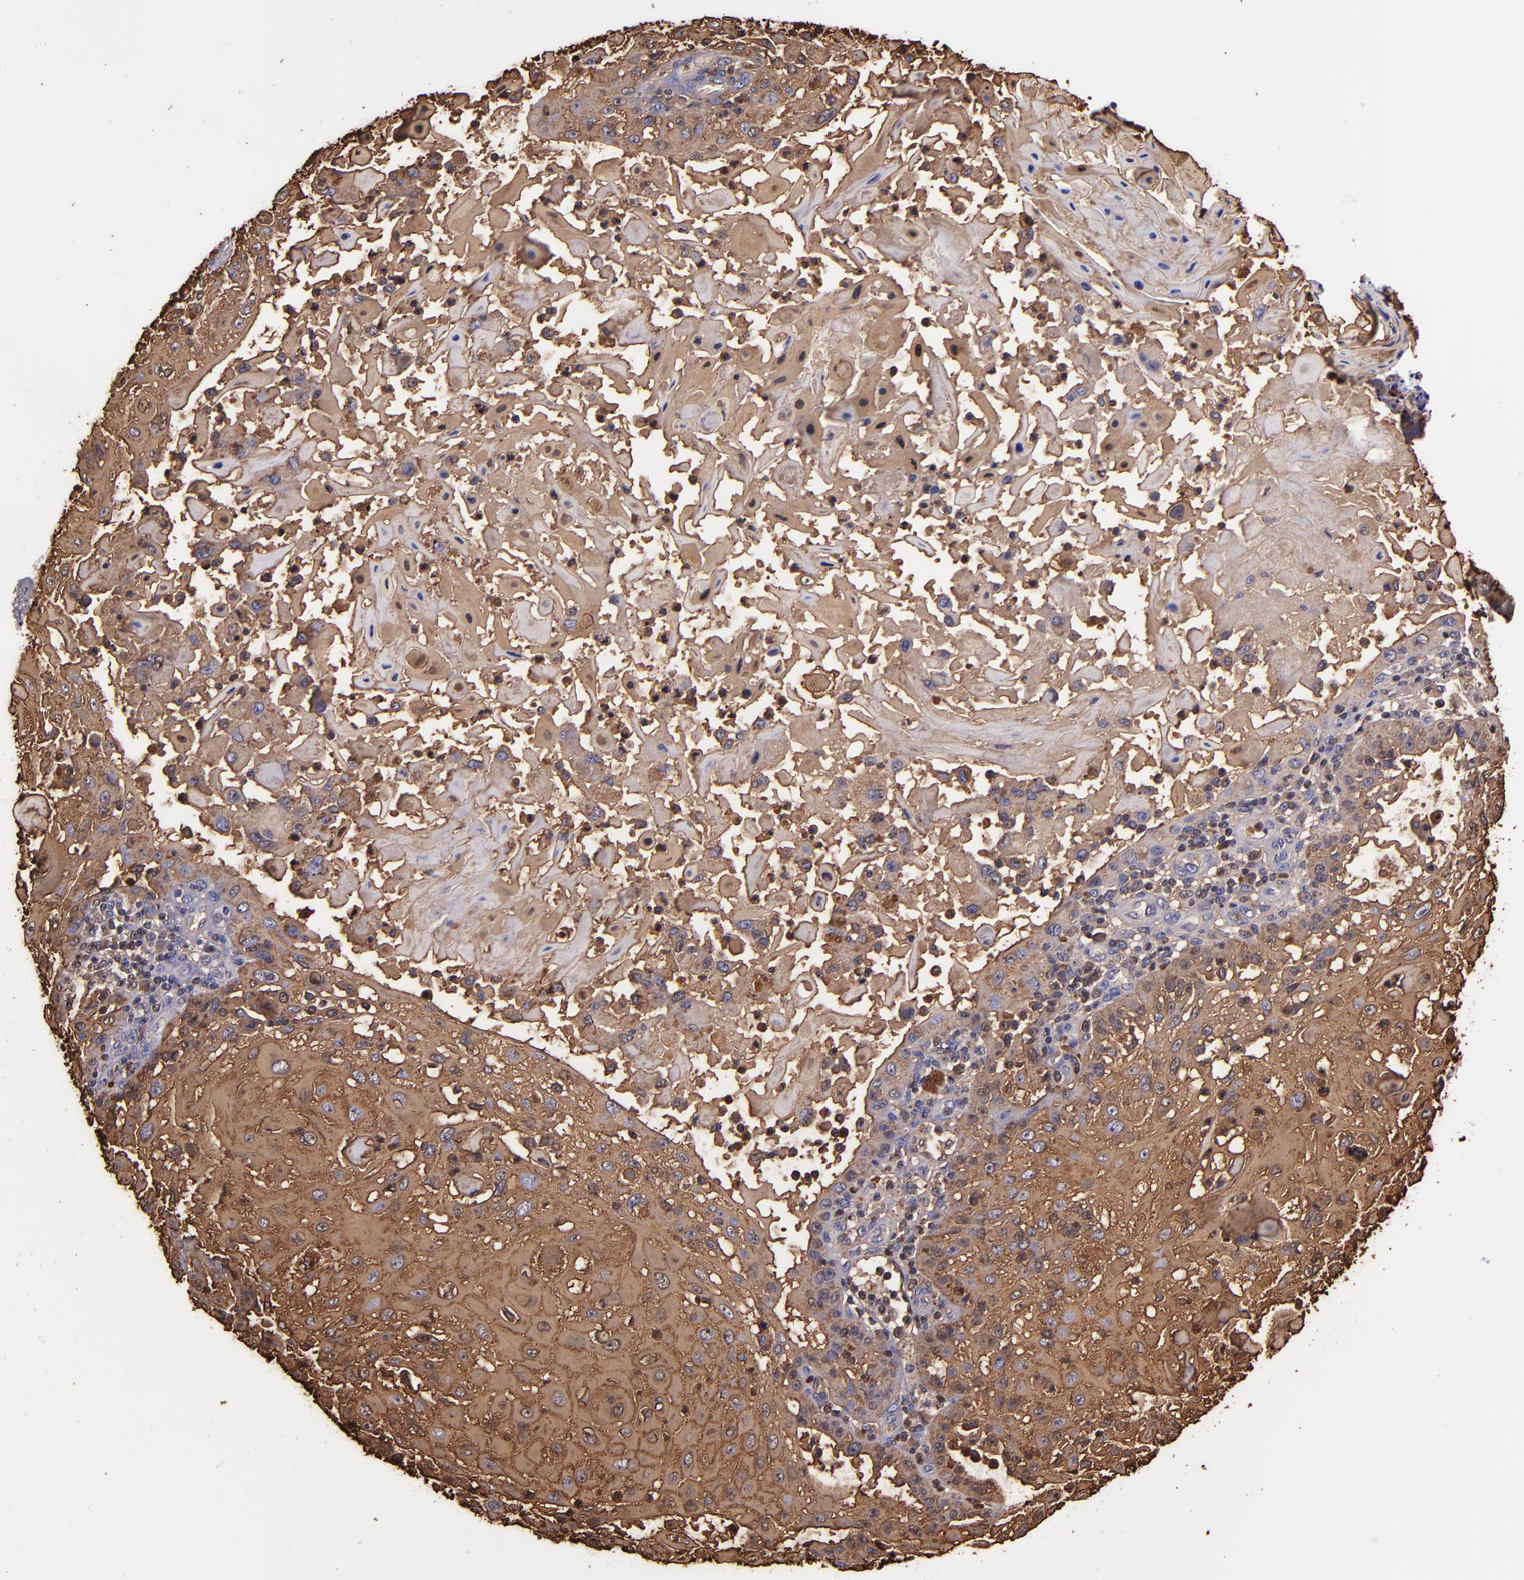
{"staining": {"intensity": "strong", "quantity": ">75%", "location": "cytoplasmic/membranous"}, "tissue": "skin cancer", "cell_type": "Tumor cells", "image_type": "cancer", "snomed": [{"axis": "morphology", "description": "Squamous cell carcinoma, NOS"}, {"axis": "topography", "description": "Skin"}], "caption": "Immunohistochemistry photomicrograph of human skin cancer (squamous cell carcinoma) stained for a protein (brown), which displays high levels of strong cytoplasmic/membranous expression in approximately >75% of tumor cells.", "gene": "IVL", "patient": {"sex": "female", "age": 89}}